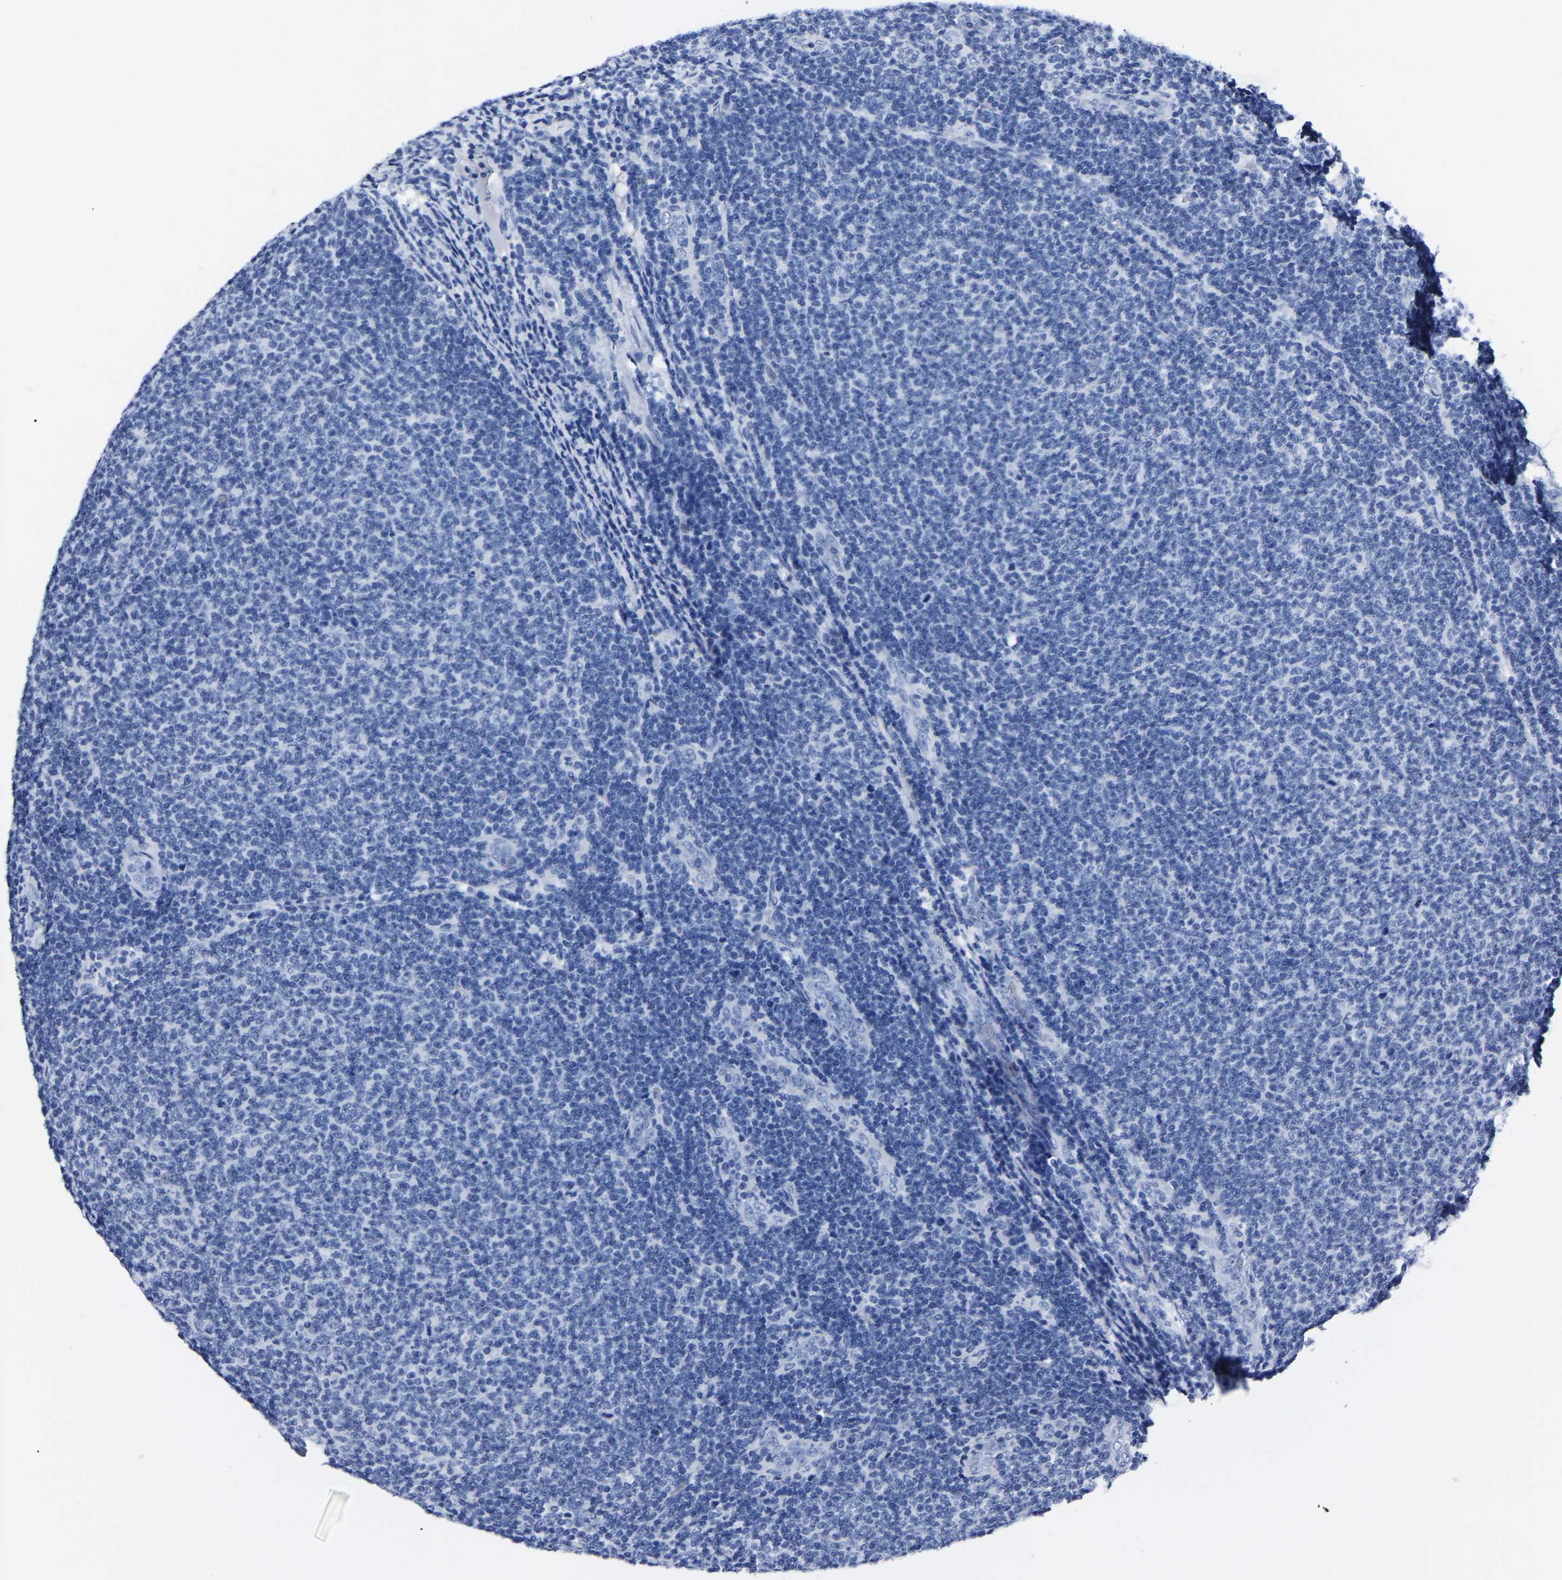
{"staining": {"intensity": "negative", "quantity": "none", "location": "none"}, "tissue": "lymphoma", "cell_type": "Tumor cells", "image_type": "cancer", "snomed": [{"axis": "morphology", "description": "Malignant lymphoma, non-Hodgkin's type, Low grade"}, {"axis": "topography", "description": "Lymph node"}], "caption": "Immunohistochemical staining of human malignant lymphoma, non-Hodgkin's type (low-grade) demonstrates no significant expression in tumor cells.", "gene": "IMPG2", "patient": {"sex": "male", "age": 66}}